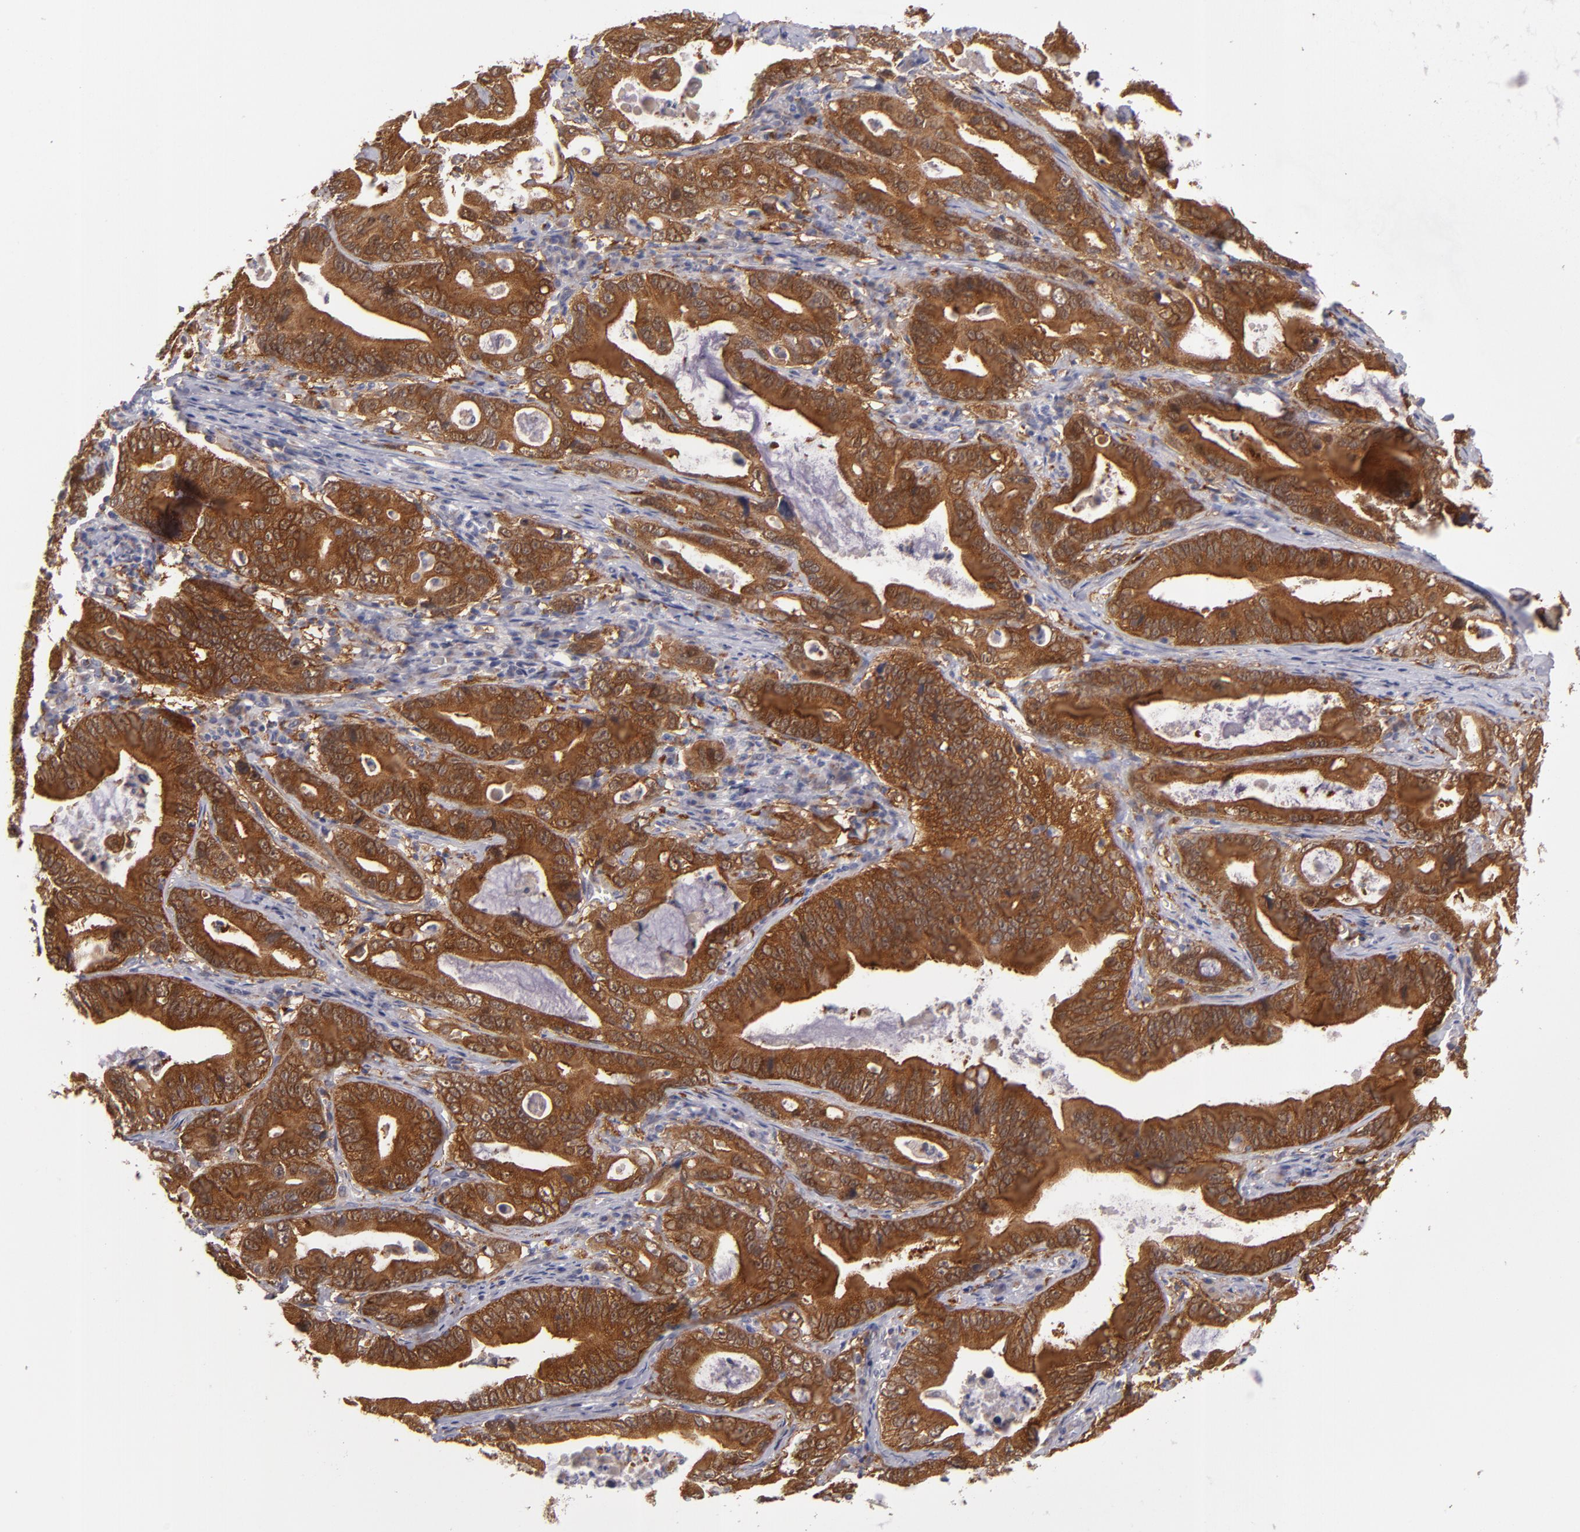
{"staining": {"intensity": "strong", "quantity": ">75%", "location": "cytoplasmic/membranous"}, "tissue": "stomach cancer", "cell_type": "Tumor cells", "image_type": "cancer", "snomed": [{"axis": "morphology", "description": "Adenocarcinoma, NOS"}, {"axis": "topography", "description": "Stomach, upper"}], "caption": "Strong cytoplasmic/membranous staining is seen in approximately >75% of tumor cells in stomach cancer (adenocarcinoma).", "gene": "SH2D4A", "patient": {"sex": "male", "age": 63}}